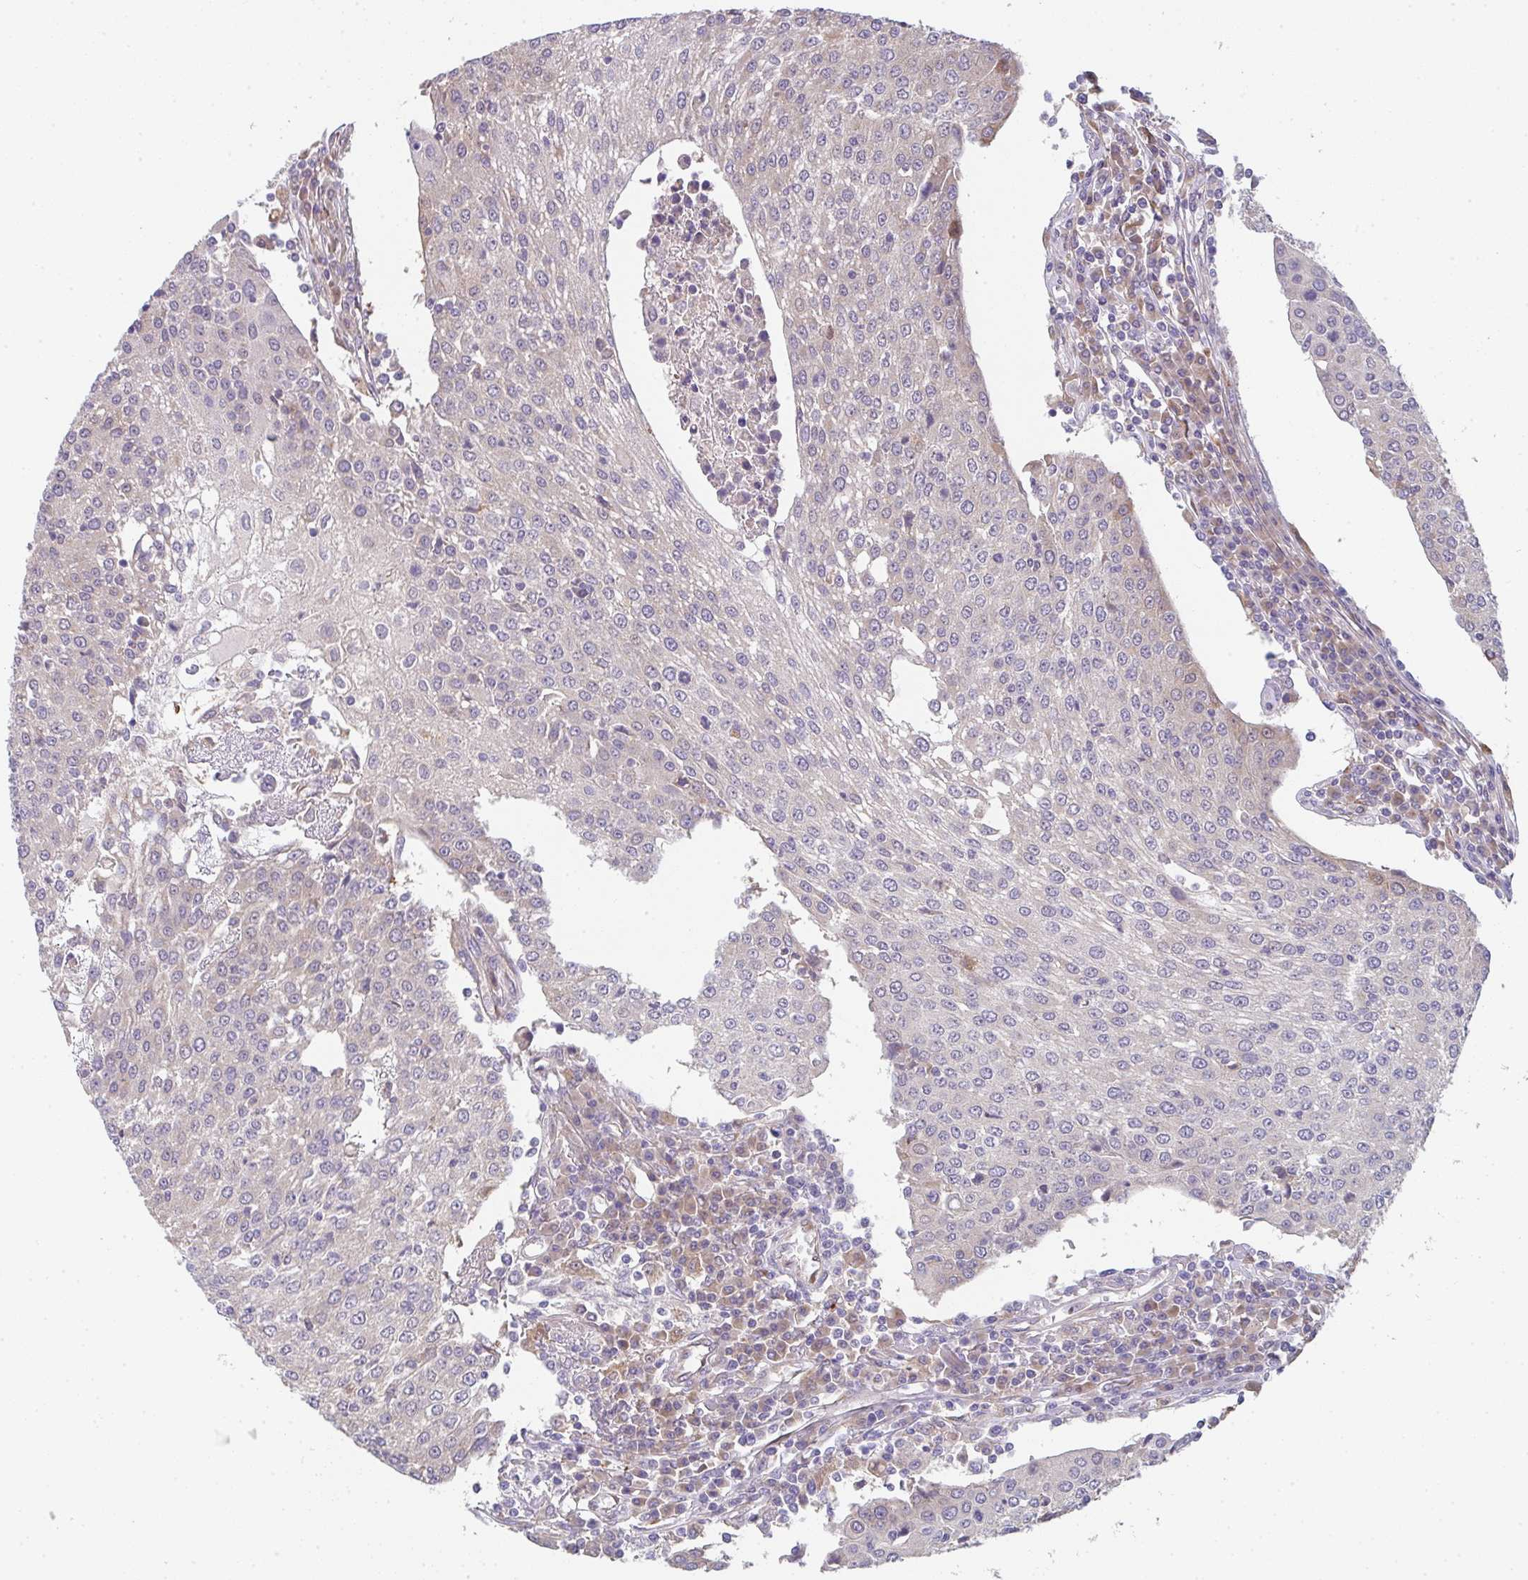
{"staining": {"intensity": "negative", "quantity": "none", "location": "none"}, "tissue": "urothelial cancer", "cell_type": "Tumor cells", "image_type": "cancer", "snomed": [{"axis": "morphology", "description": "Urothelial carcinoma, High grade"}, {"axis": "topography", "description": "Urinary bladder"}], "caption": "Urothelial carcinoma (high-grade) was stained to show a protein in brown. There is no significant staining in tumor cells.", "gene": "TSPAN31", "patient": {"sex": "female", "age": 85}}